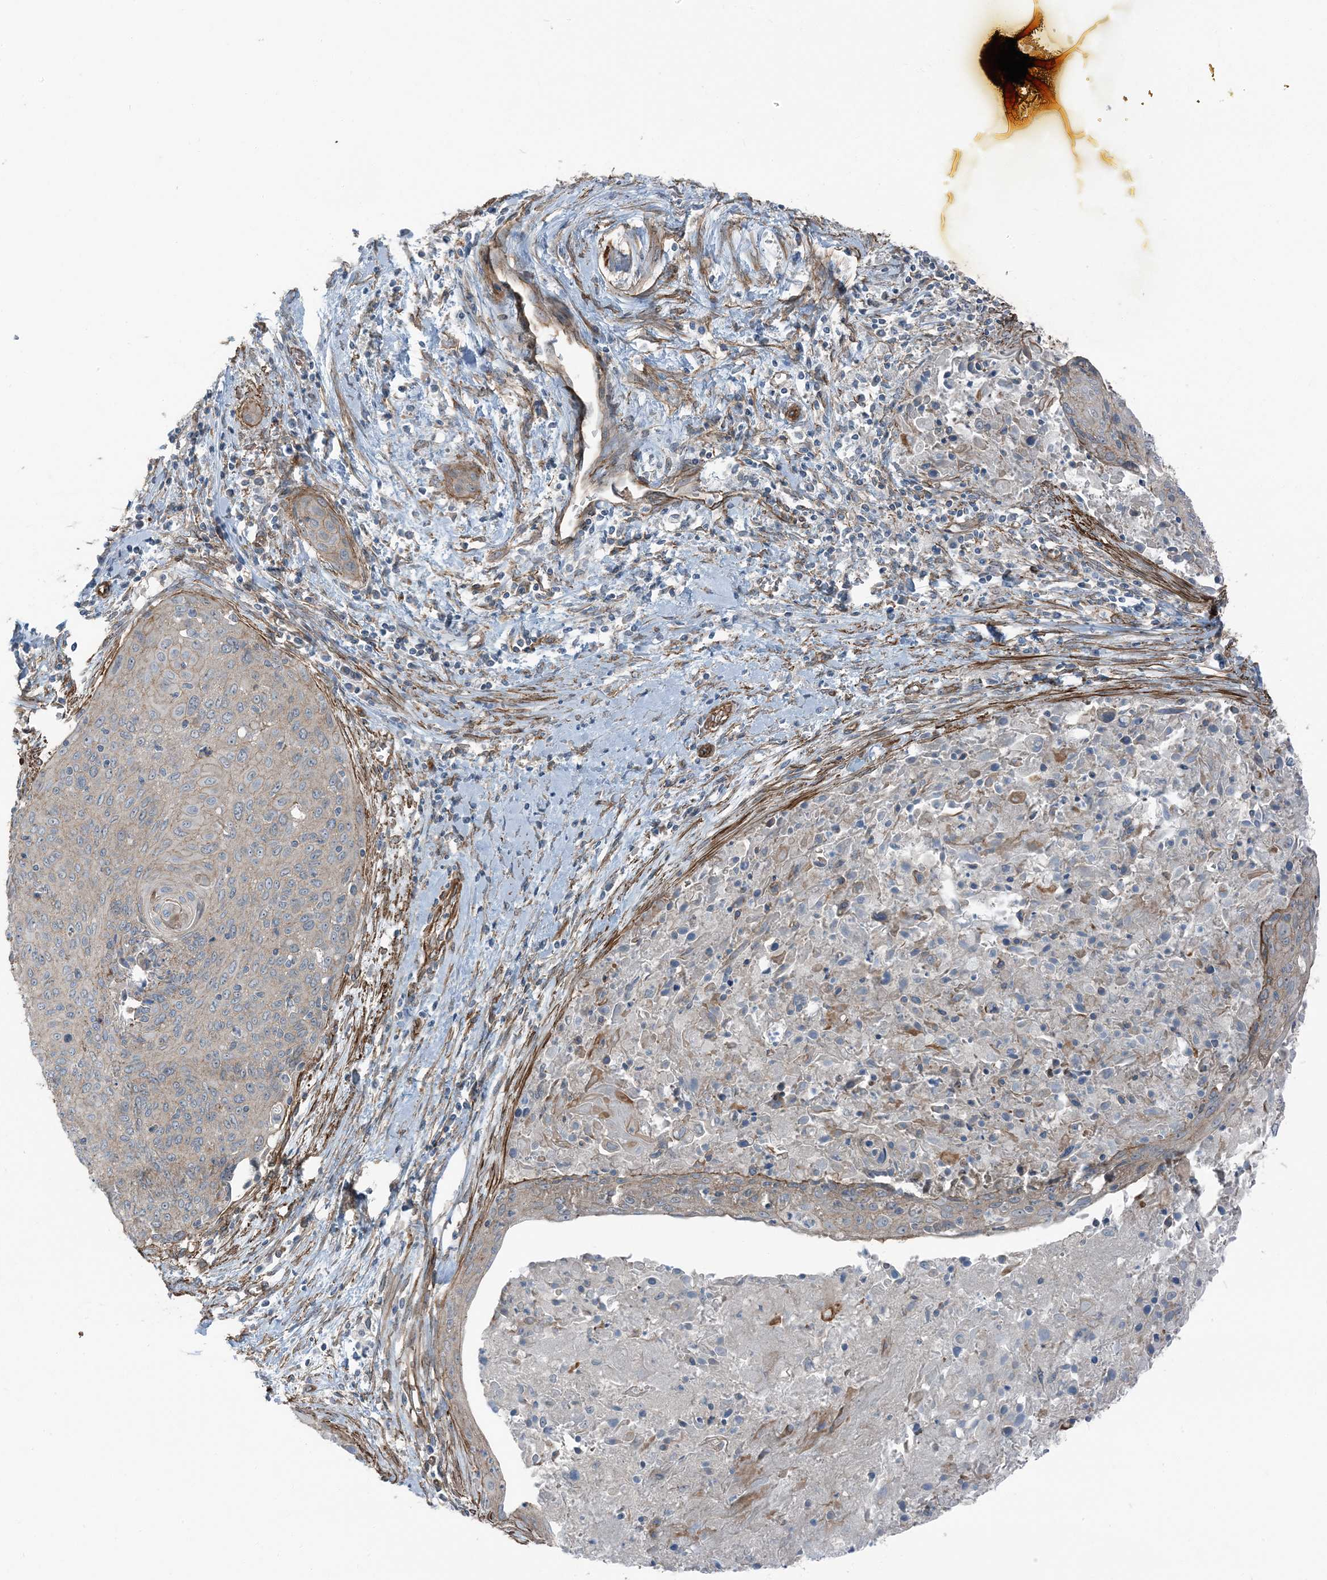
{"staining": {"intensity": "weak", "quantity": "<25%", "location": "cytoplasmic/membranous"}, "tissue": "cervical cancer", "cell_type": "Tumor cells", "image_type": "cancer", "snomed": [{"axis": "morphology", "description": "Squamous cell carcinoma, NOS"}, {"axis": "topography", "description": "Cervix"}], "caption": "Micrograph shows no protein staining in tumor cells of cervical cancer (squamous cell carcinoma) tissue.", "gene": "ZFP90", "patient": {"sex": "female", "age": 55}}